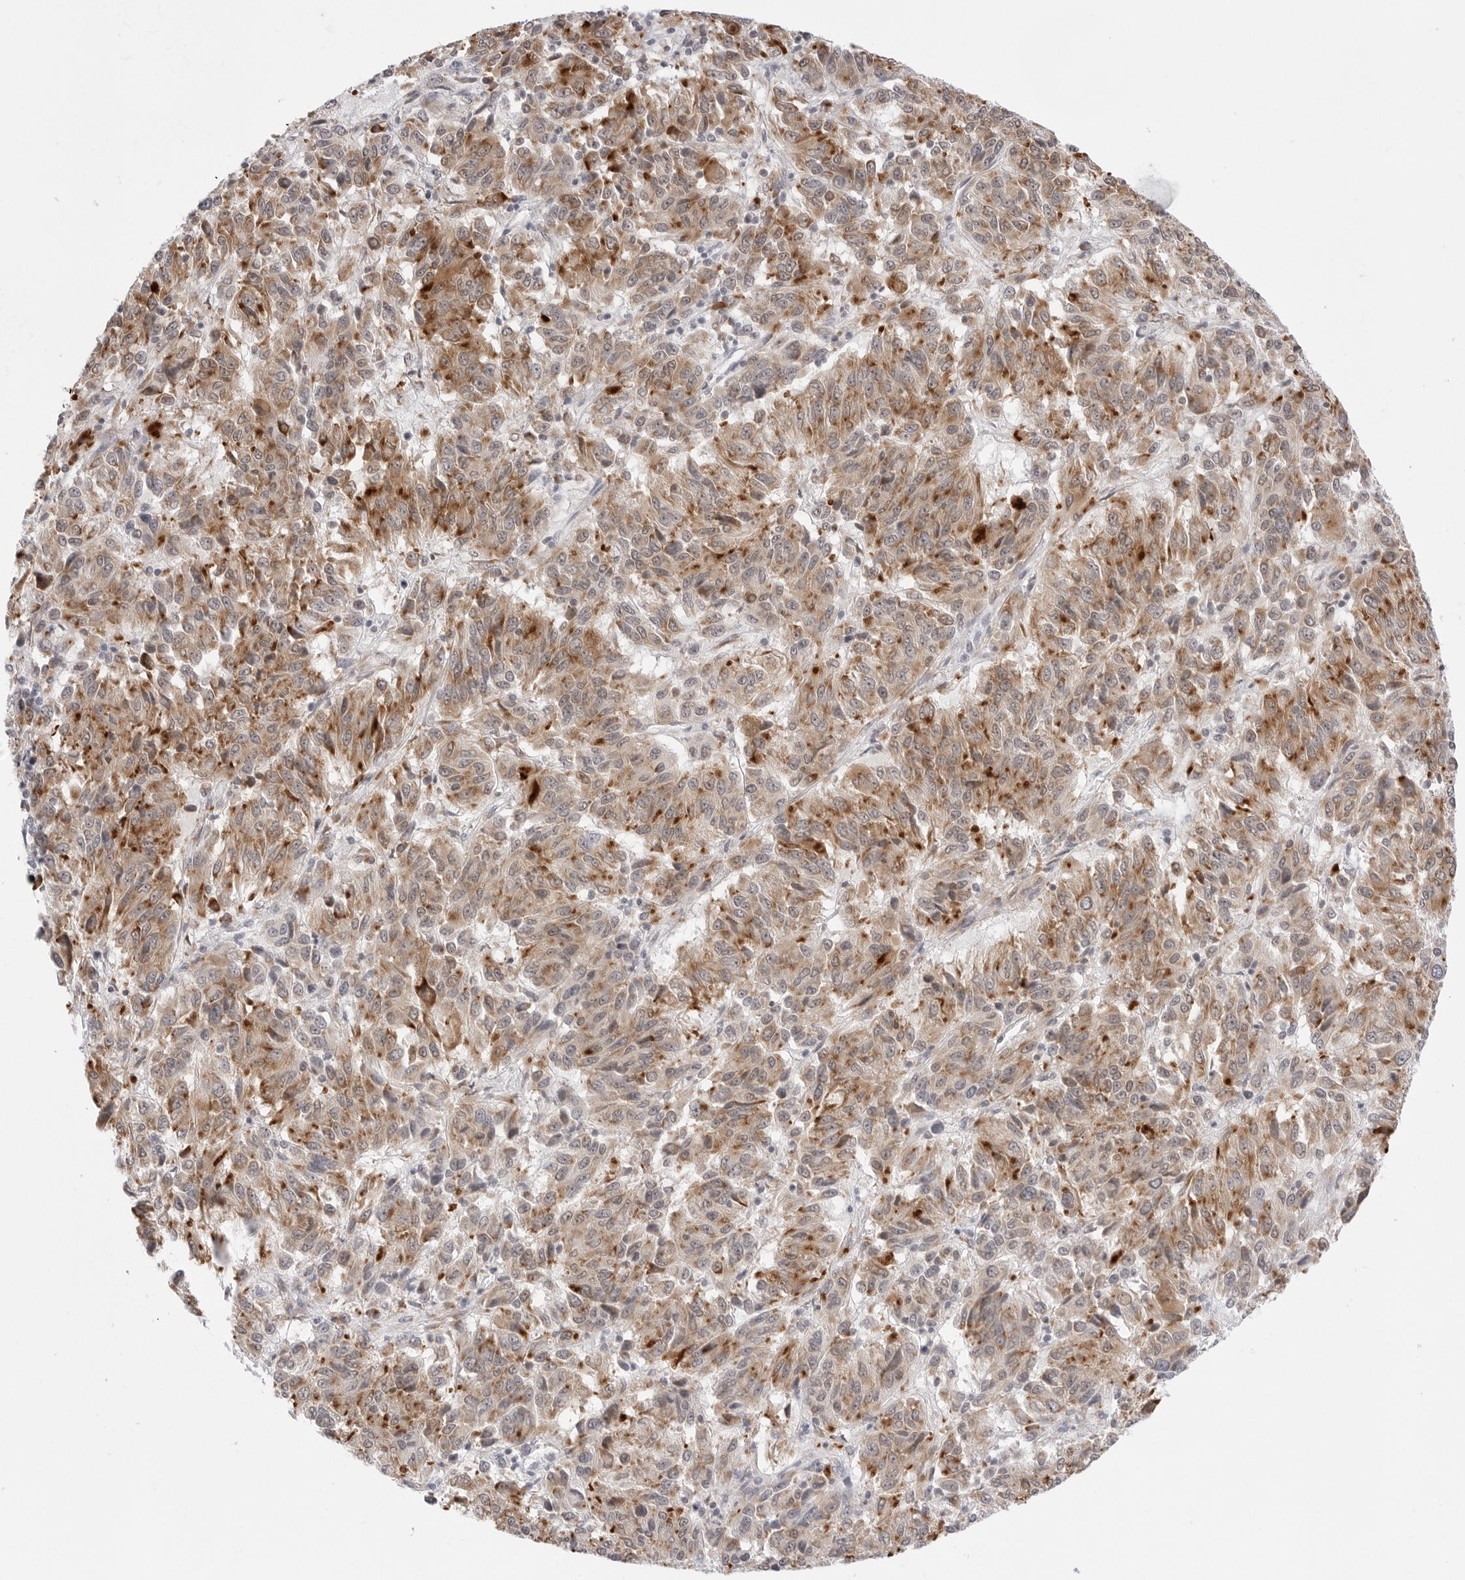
{"staining": {"intensity": "moderate", "quantity": ">75%", "location": "cytoplasmic/membranous"}, "tissue": "melanoma", "cell_type": "Tumor cells", "image_type": "cancer", "snomed": [{"axis": "morphology", "description": "Malignant melanoma, Metastatic site"}, {"axis": "topography", "description": "Lung"}], "caption": "Moderate cytoplasmic/membranous protein staining is appreciated in about >75% of tumor cells in malignant melanoma (metastatic site).", "gene": "RPN1", "patient": {"sex": "male", "age": 64}}